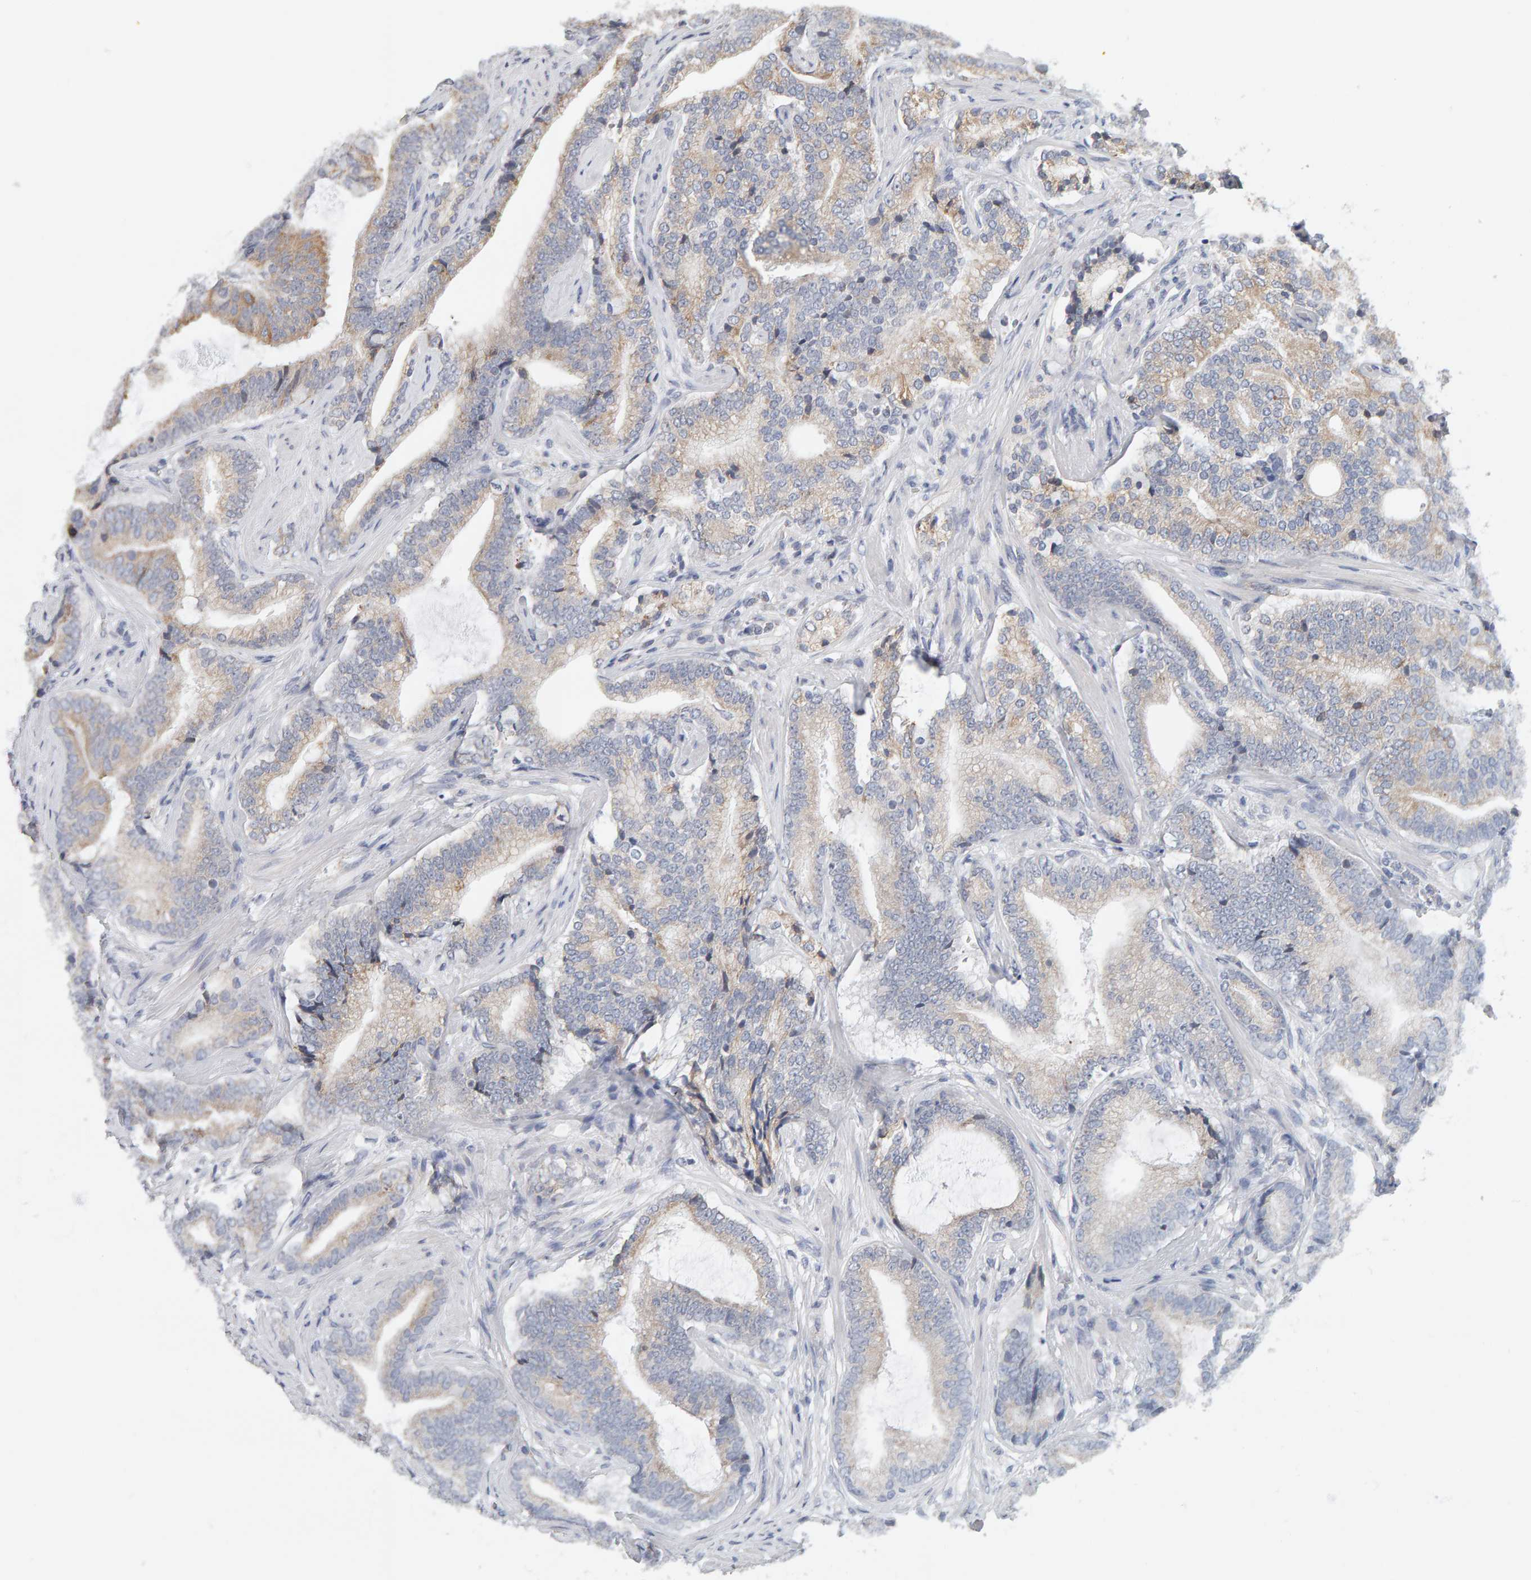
{"staining": {"intensity": "weak", "quantity": "25%-75%", "location": "cytoplasmic/membranous"}, "tissue": "prostate cancer", "cell_type": "Tumor cells", "image_type": "cancer", "snomed": [{"axis": "morphology", "description": "Adenocarcinoma, High grade"}, {"axis": "topography", "description": "Prostate"}], "caption": "Immunohistochemistry photomicrograph of human prostate cancer (adenocarcinoma (high-grade)) stained for a protein (brown), which reveals low levels of weak cytoplasmic/membranous staining in about 25%-75% of tumor cells.", "gene": "ADHFE1", "patient": {"sex": "male", "age": 55}}